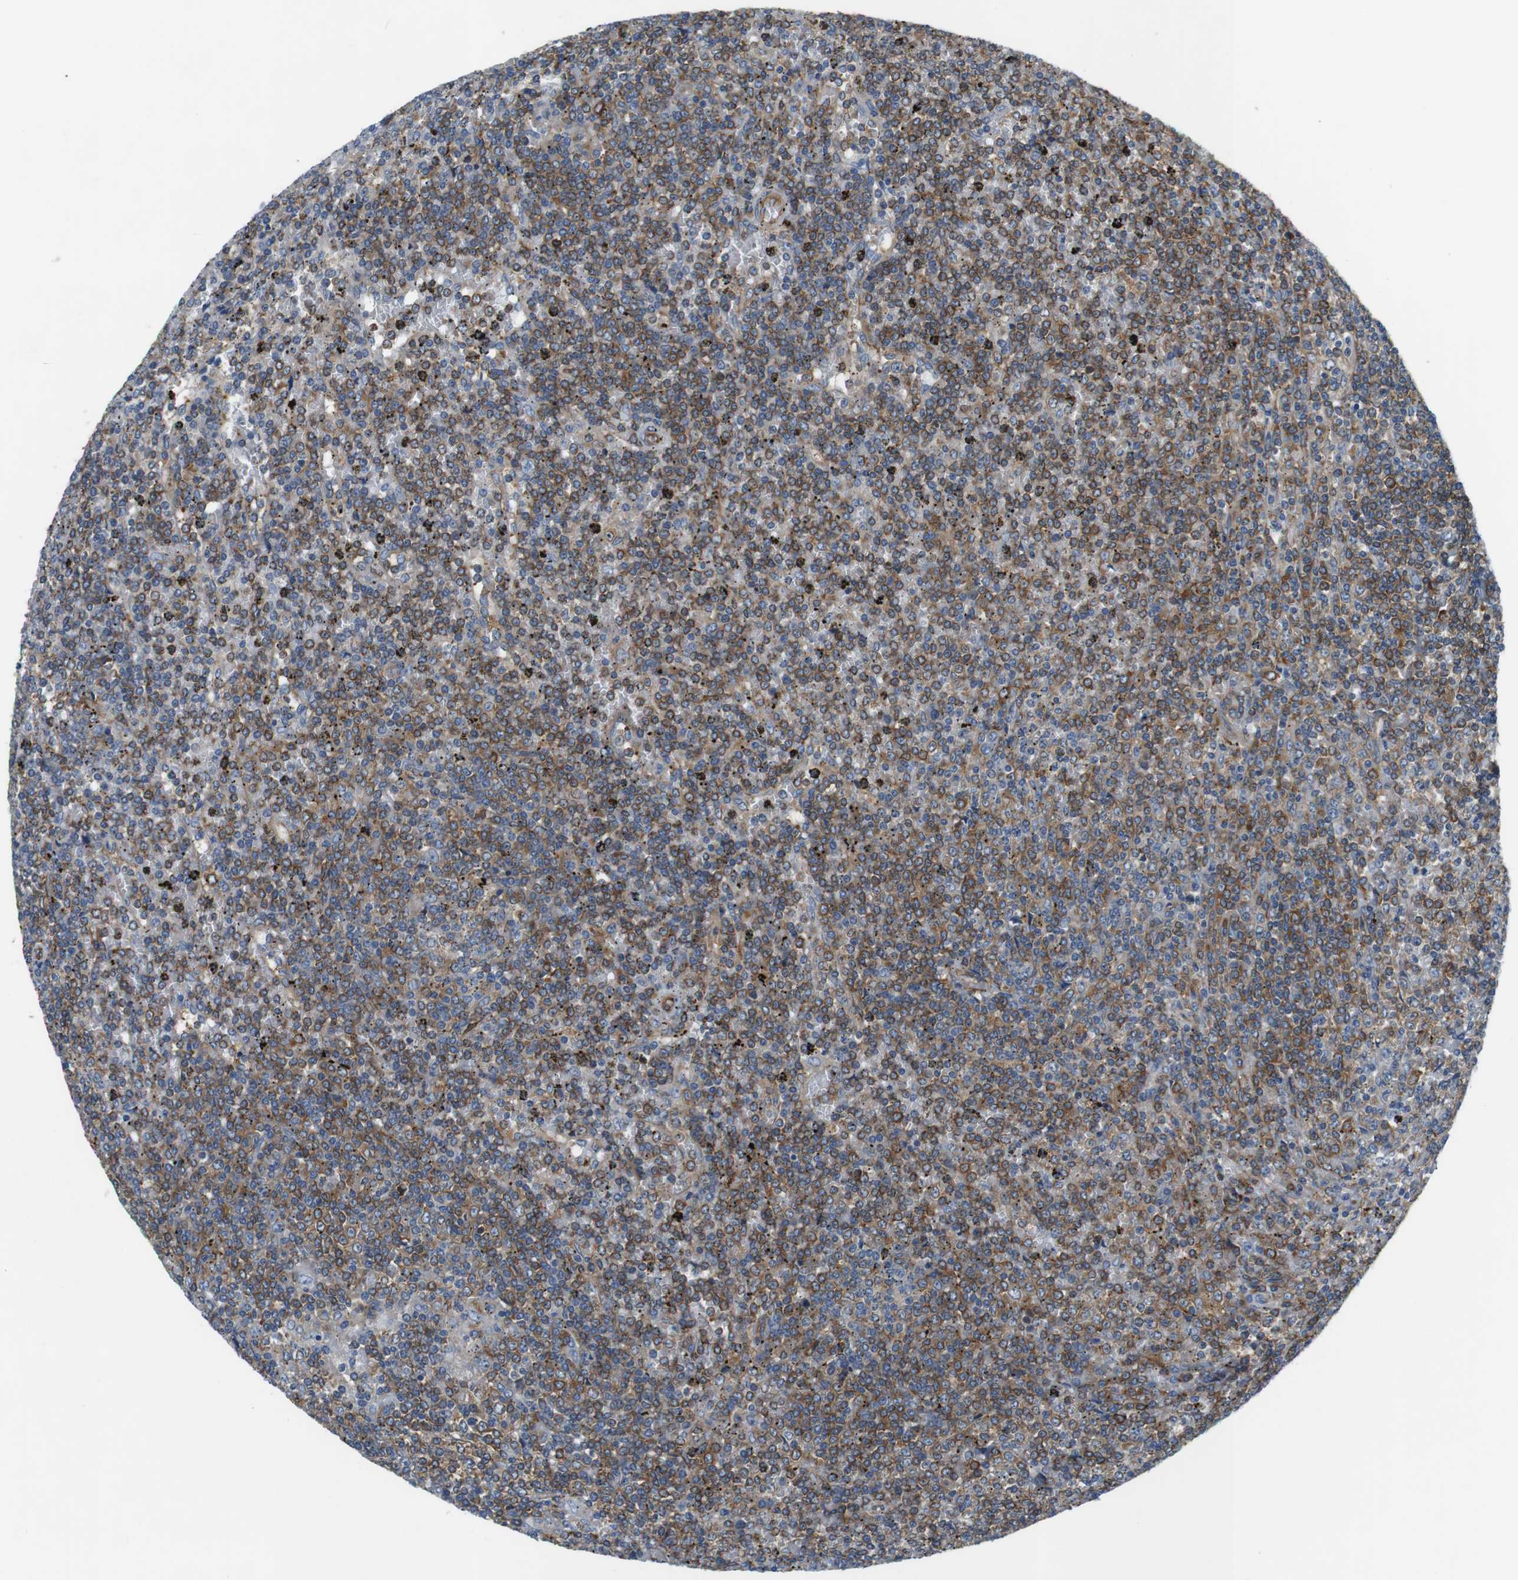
{"staining": {"intensity": "moderate", "quantity": "25%-75%", "location": "cytoplasmic/membranous"}, "tissue": "lymphoma", "cell_type": "Tumor cells", "image_type": "cancer", "snomed": [{"axis": "morphology", "description": "Malignant lymphoma, non-Hodgkin's type, Low grade"}, {"axis": "topography", "description": "Spleen"}], "caption": "A brown stain labels moderate cytoplasmic/membranous staining of a protein in human lymphoma tumor cells.", "gene": "DCLK1", "patient": {"sex": "female", "age": 19}}